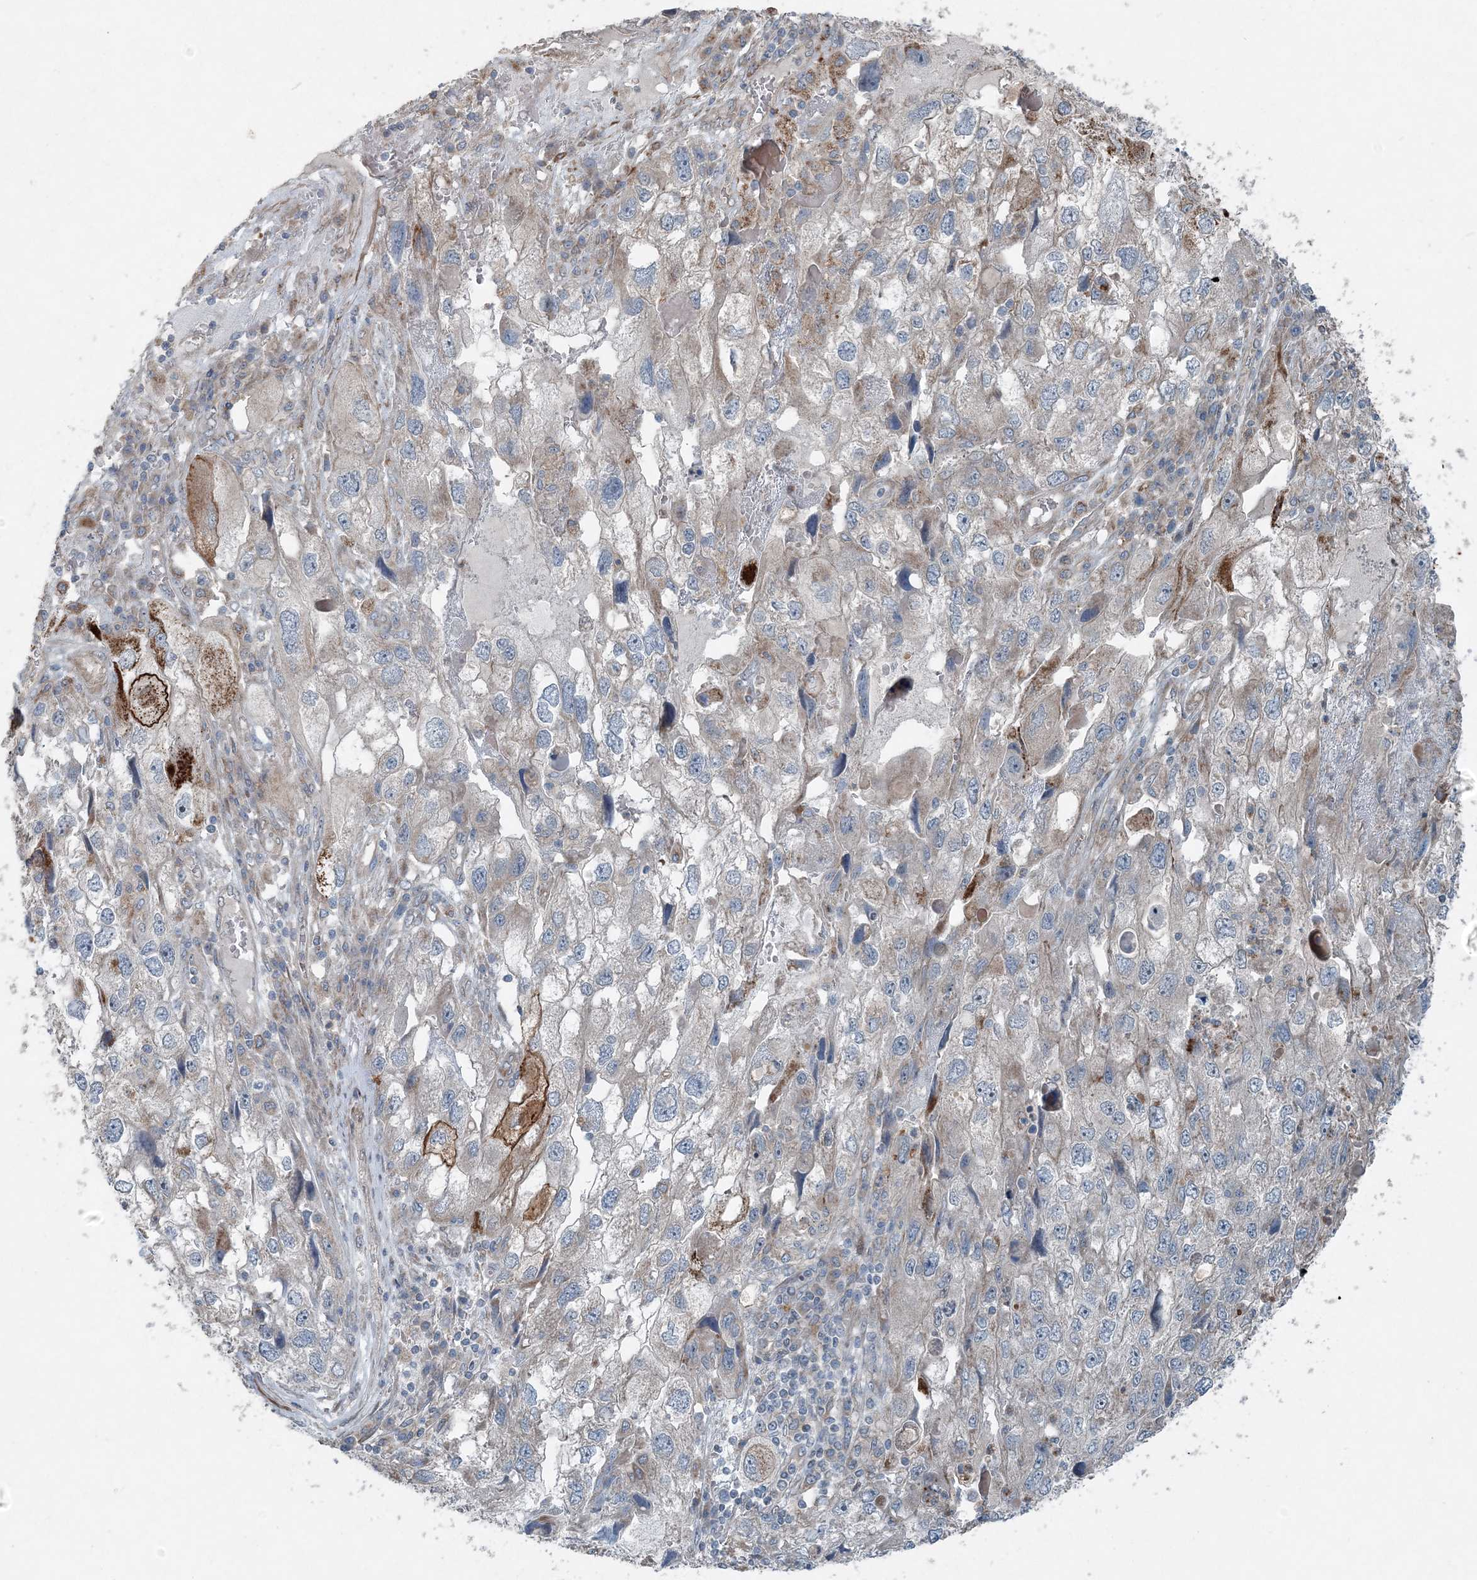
{"staining": {"intensity": "weak", "quantity": "<25%", "location": "cytoplasmic/membranous"}, "tissue": "endometrial cancer", "cell_type": "Tumor cells", "image_type": "cancer", "snomed": [{"axis": "morphology", "description": "Adenocarcinoma, NOS"}, {"axis": "topography", "description": "Endometrium"}], "caption": "Immunohistochemical staining of human endometrial cancer reveals no significant positivity in tumor cells.", "gene": "INTU", "patient": {"sex": "female", "age": 49}}